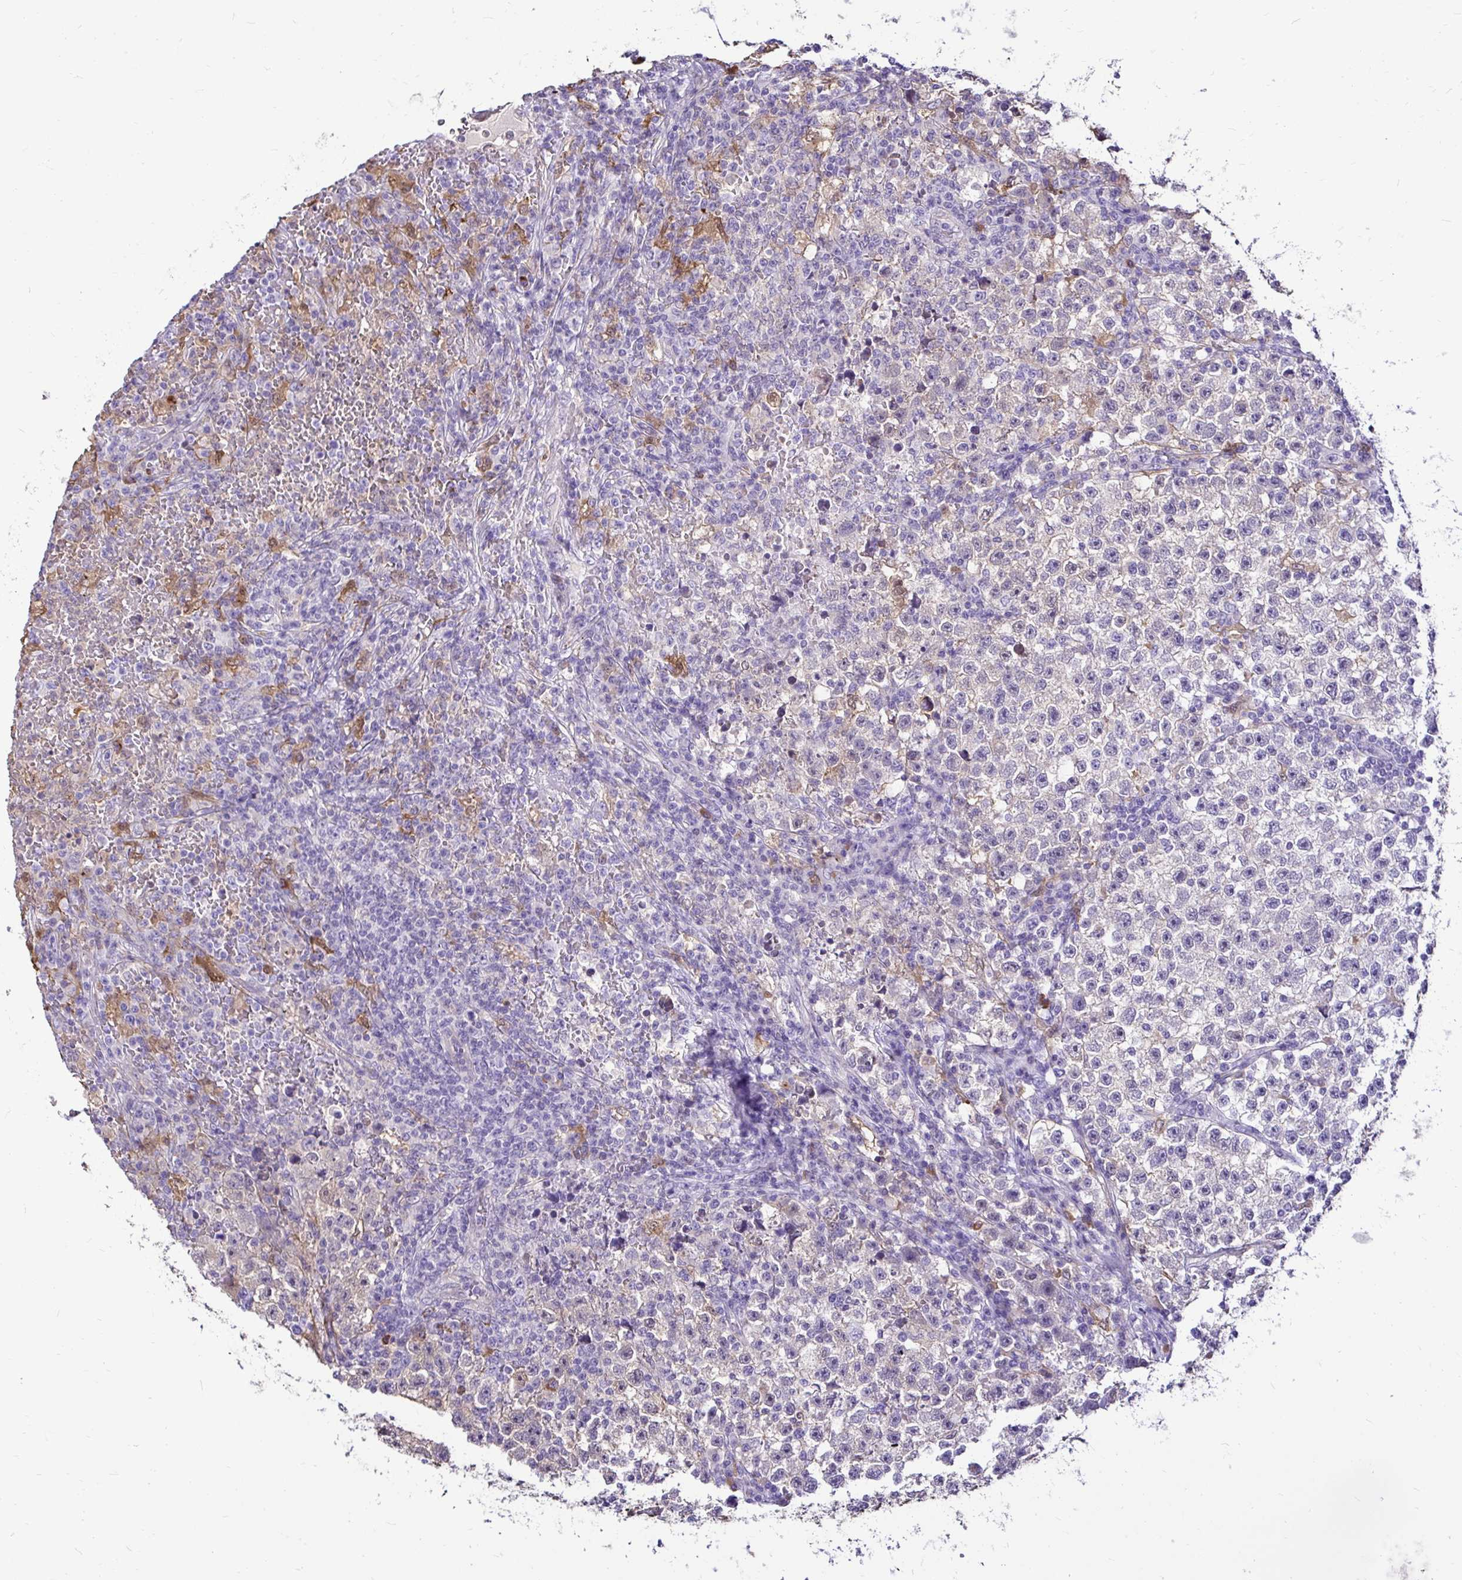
{"staining": {"intensity": "negative", "quantity": "none", "location": "none"}, "tissue": "testis cancer", "cell_type": "Tumor cells", "image_type": "cancer", "snomed": [{"axis": "morphology", "description": "Seminoma, NOS"}, {"axis": "topography", "description": "Testis"}], "caption": "This is an IHC histopathology image of human seminoma (testis). There is no expression in tumor cells.", "gene": "IDH1", "patient": {"sex": "male", "age": 22}}